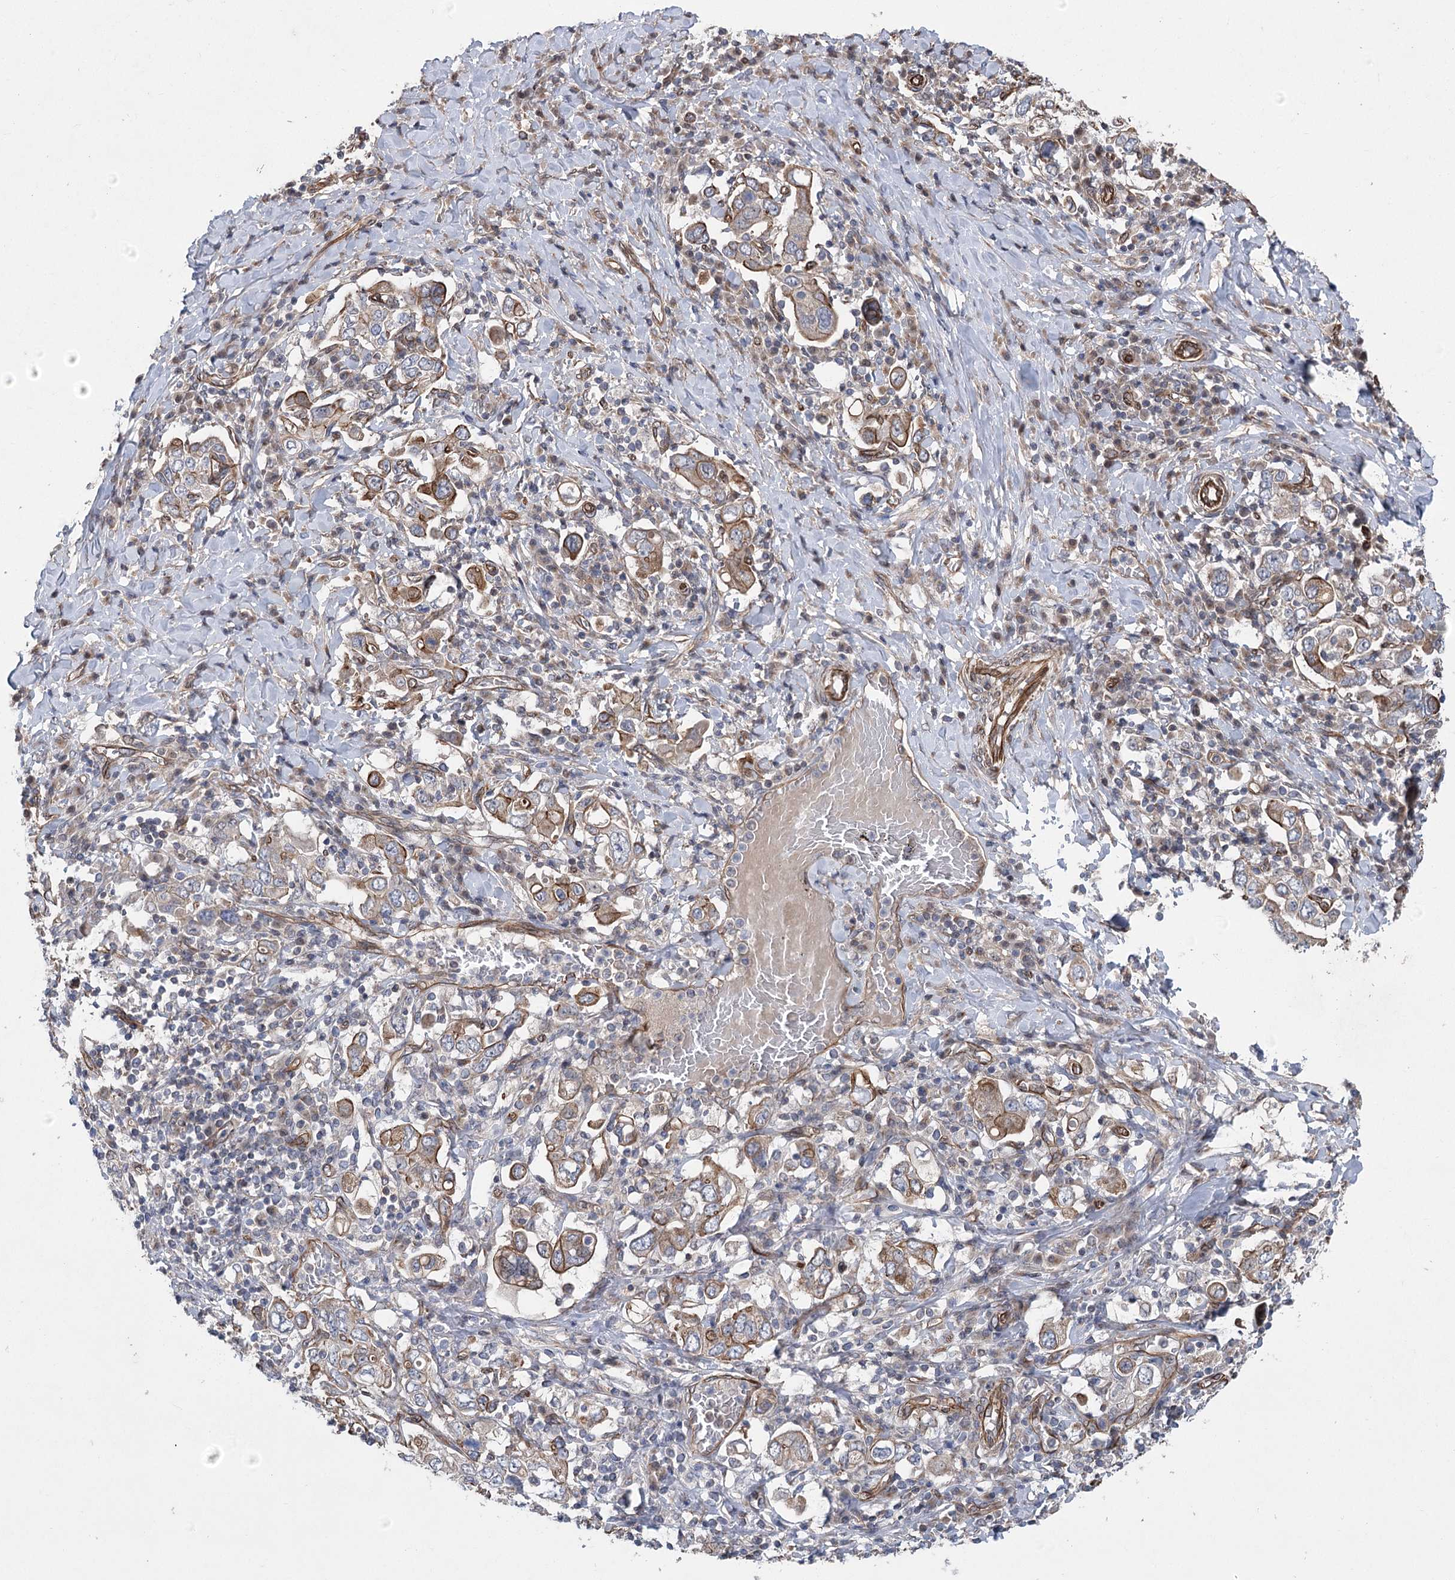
{"staining": {"intensity": "moderate", "quantity": ">75%", "location": "cytoplasmic/membranous"}, "tissue": "stomach cancer", "cell_type": "Tumor cells", "image_type": "cancer", "snomed": [{"axis": "morphology", "description": "Adenocarcinoma, NOS"}, {"axis": "topography", "description": "Stomach, upper"}], "caption": "A micrograph of human stomach cancer (adenocarcinoma) stained for a protein reveals moderate cytoplasmic/membranous brown staining in tumor cells. Ihc stains the protein of interest in brown and the nuclei are stained blue.", "gene": "RWDD4", "patient": {"sex": "male", "age": 62}}